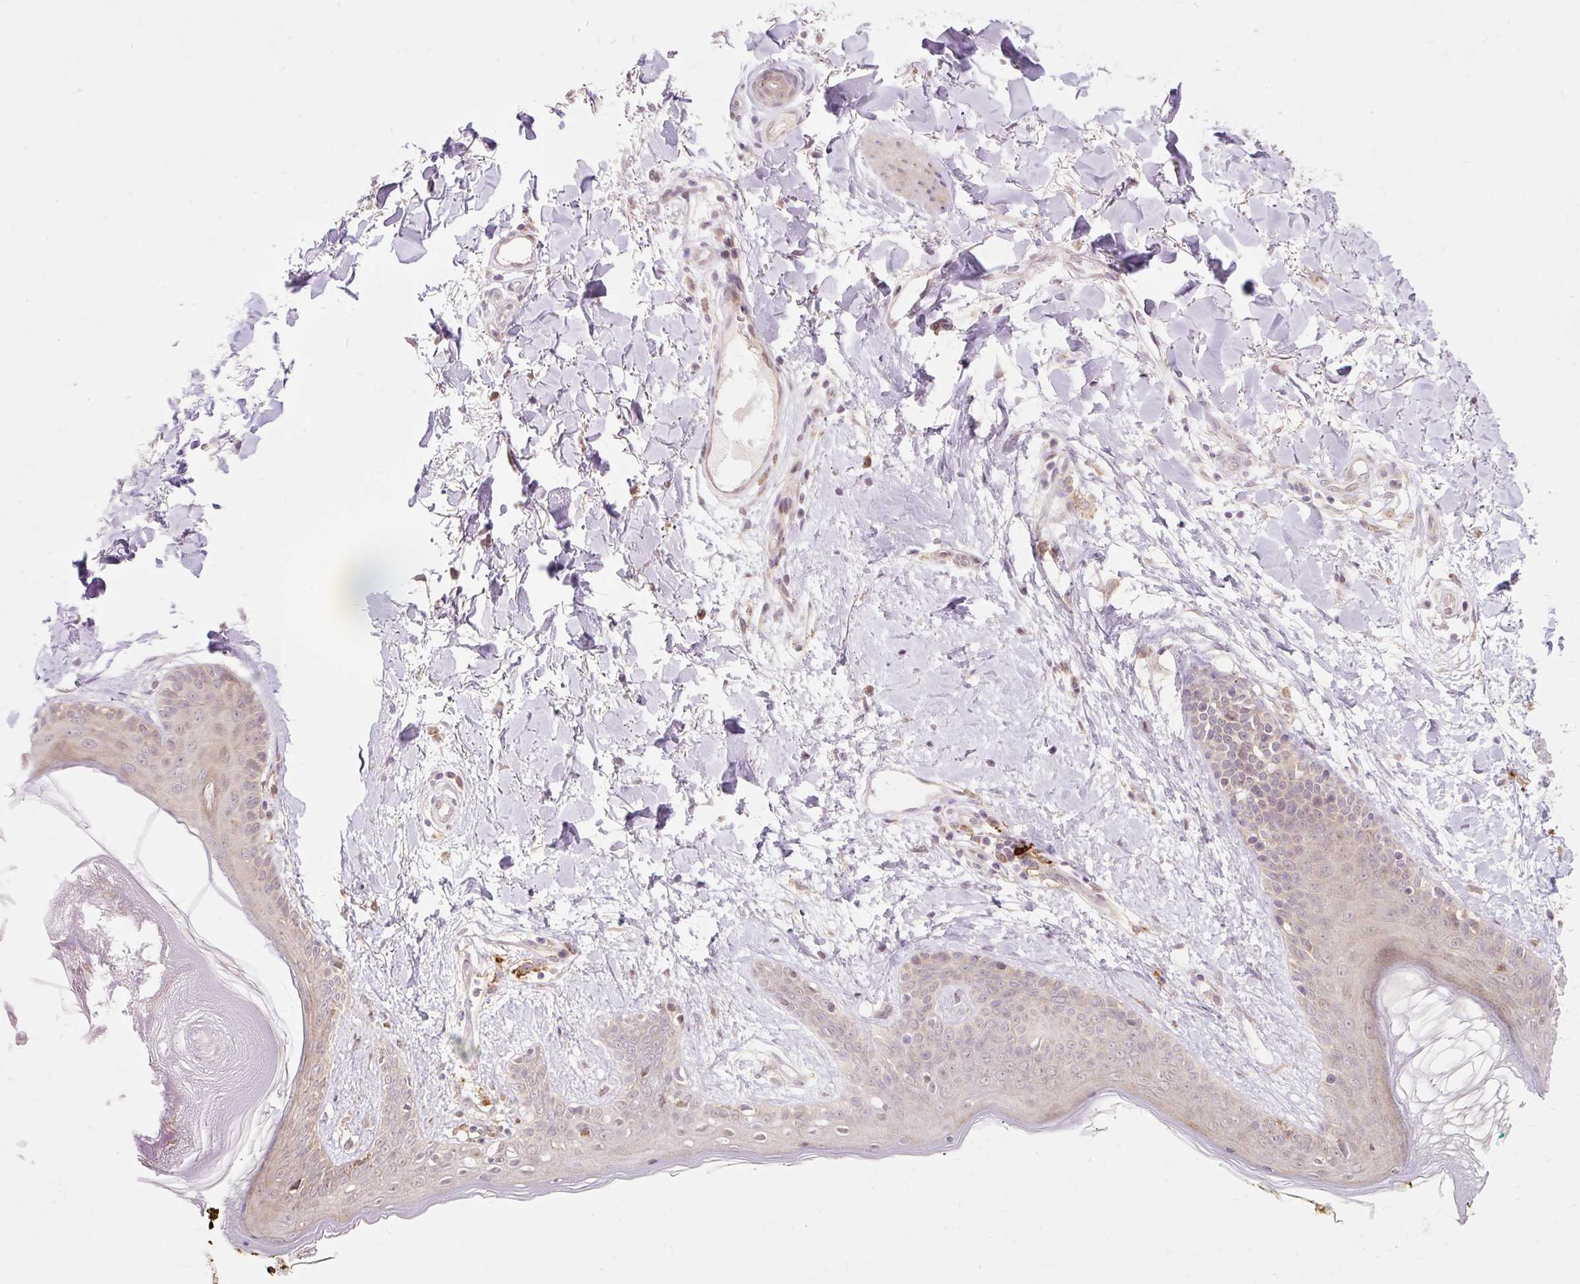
{"staining": {"intensity": "weak", "quantity": ">75%", "location": "cytoplasmic/membranous"}, "tissue": "skin", "cell_type": "Fibroblasts", "image_type": "normal", "snomed": [{"axis": "morphology", "description": "Normal tissue, NOS"}, {"axis": "topography", "description": "Skin"}], "caption": "Skin stained for a protein shows weak cytoplasmic/membranous positivity in fibroblasts. (Stains: DAB in brown, nuclei in blue, Microscopy: brightfield microscopy at high magnification).", "gene": "GEMIN2", "patient": {"sex": "female", "age": 34}}